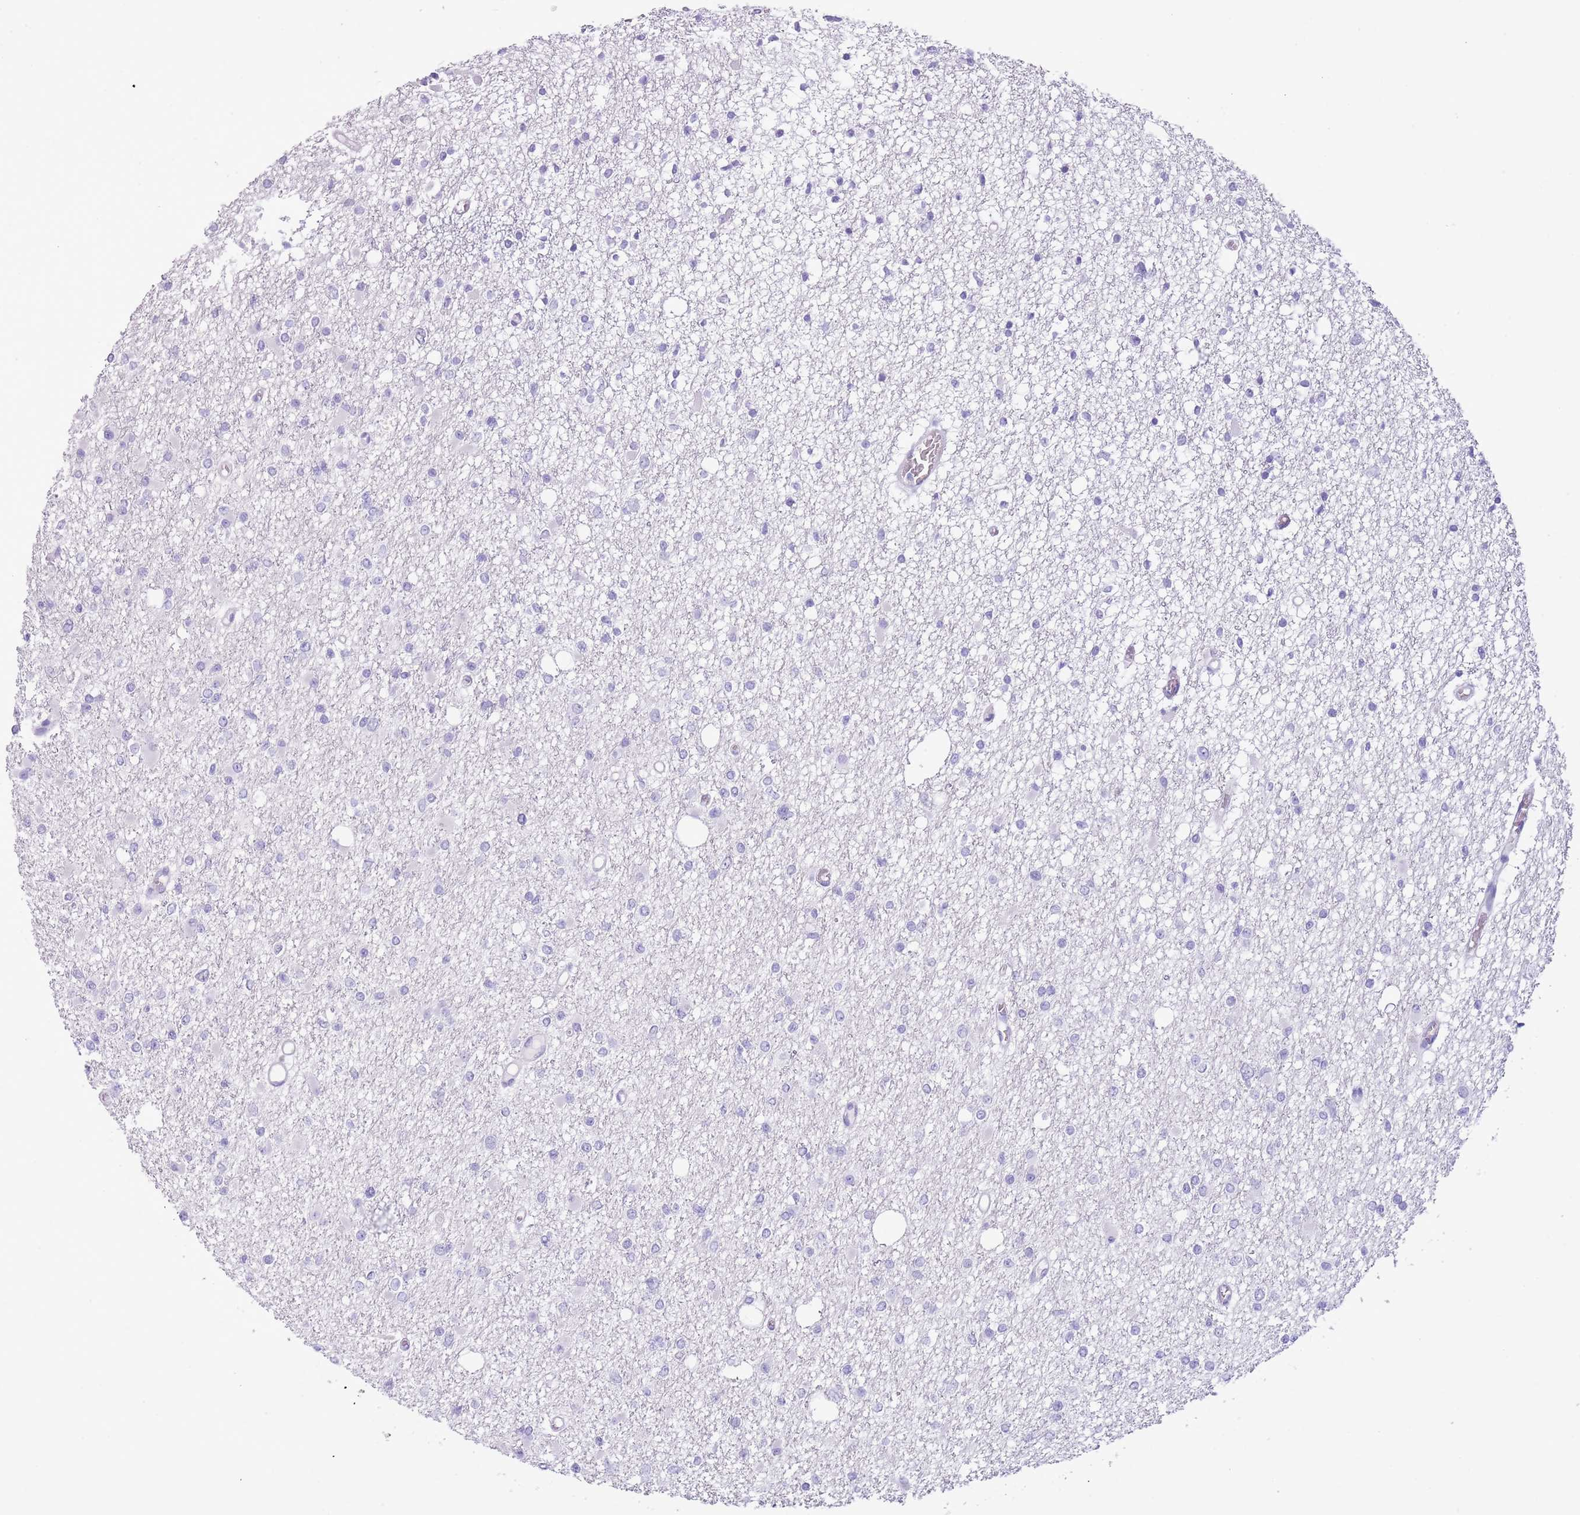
{"staining": {"intensity": "negative", "quantity": "none", "location": "none"}, "tissue": "glioma", "cell_type": "Tumor cells", "image_type": "cancer", "snomed": [{"axis": "morphology", "description": "Glioma, malignant, Low grade"}, {"axis": "topography", "description": "Brain"}], "caption": "The micrograph shows no significant staining in tumor cells of malignant low-grade glioma. (DAB (3,3'-diaminobenzidine) immunohistochemistry (IHC) visualized using brightfield microscopy, high magnification).", "gene": "BCL11B", "patient": {"sex": "female", "age": 22}}